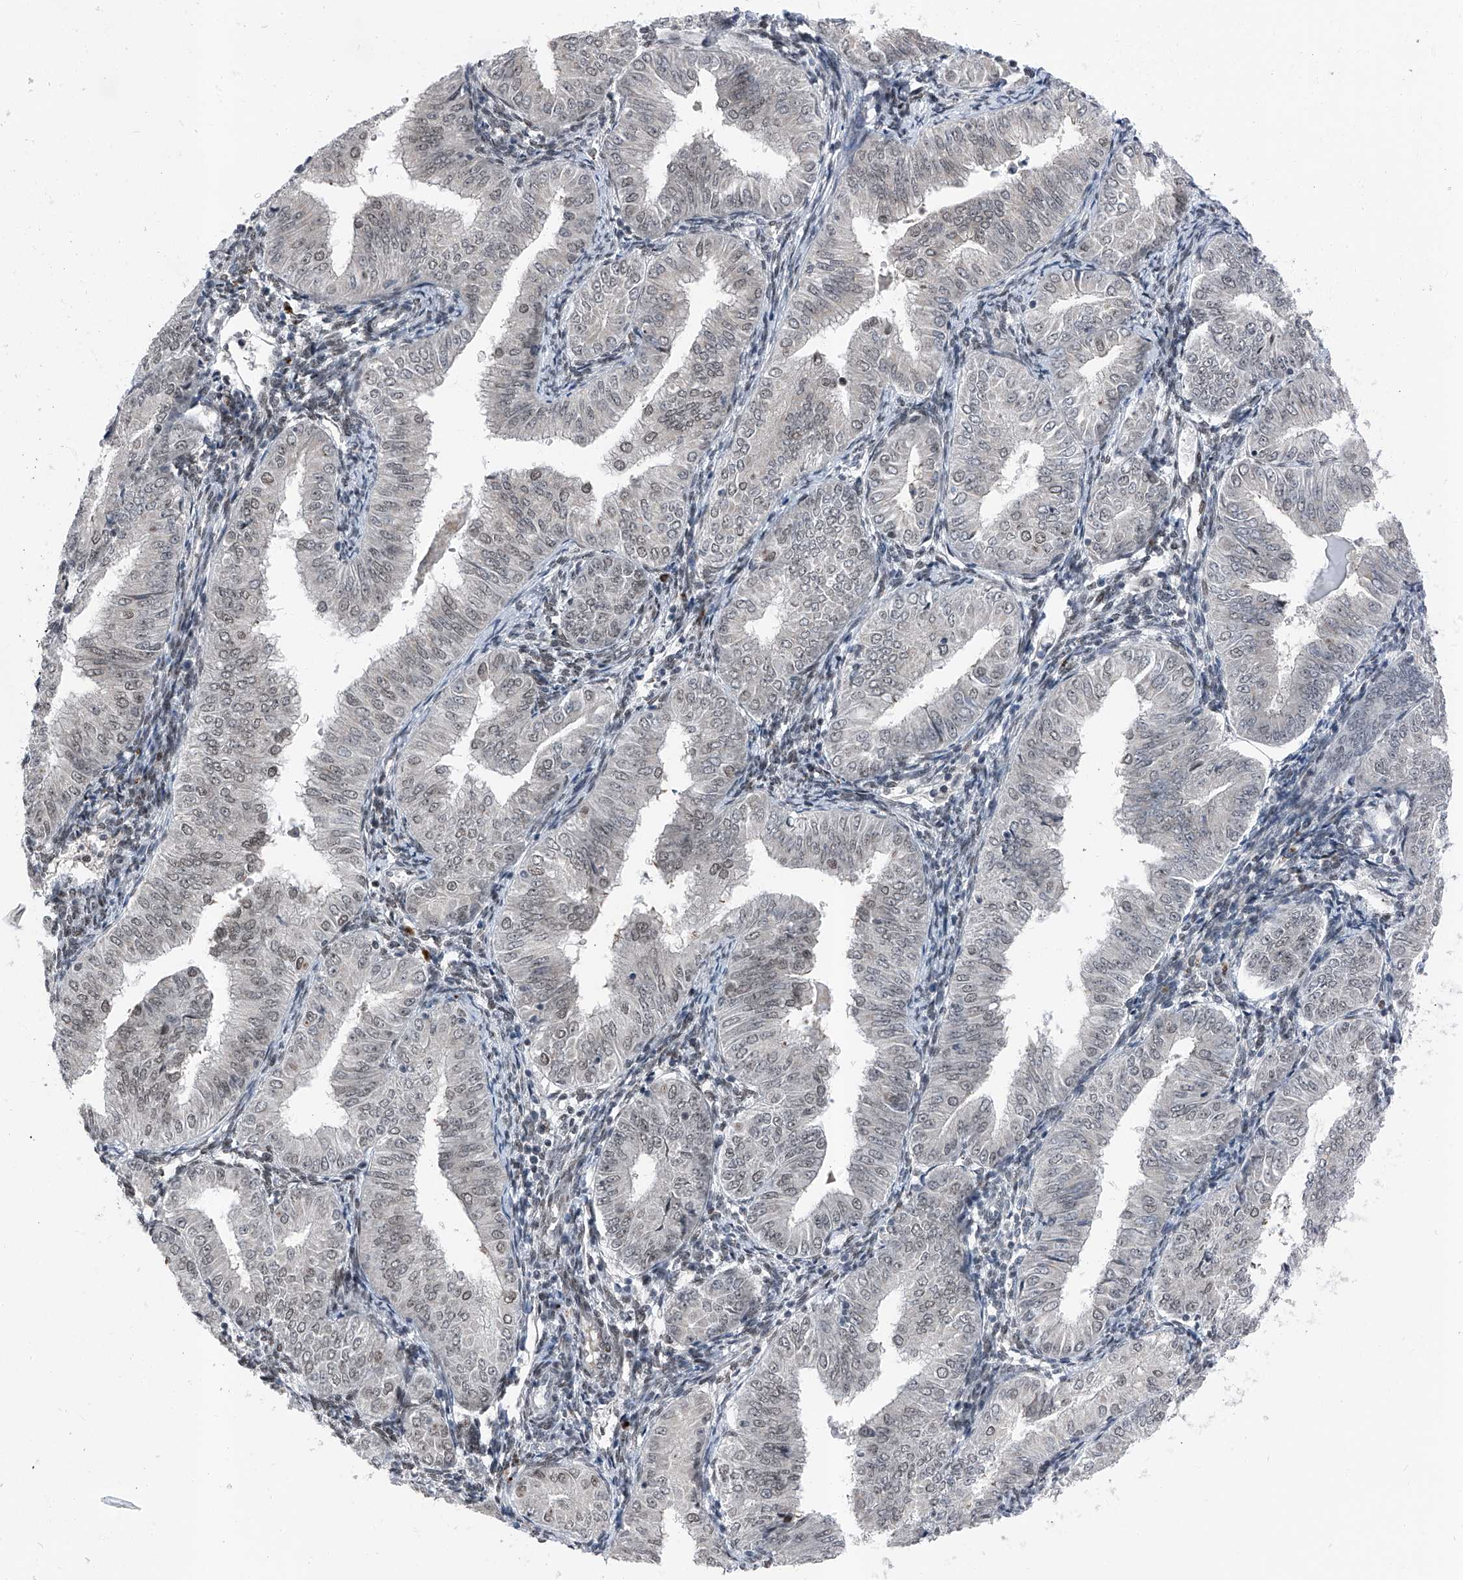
{"staining": {"intensity": "weak", "quantity": "25%-75%", "location": "nuclear"}, "tissue": "endometrial cancer", "cell_type": "Tumor cells", "image_type": "cancer", "snomed": [{"axis": "morphology", "description": "Normal tissue, NOS"}, {"axis": "morphology", "description": "Adenocarcinoma, NOS"}, {"axis": "topography", "description": "Endometrium"}], "caption": "High-magnification brightfield microscopy of endometrial cancer (adenocarcinoma) stained with DAB (3,3'-diaminobenzidine) (brown) and counterstained with hematoxylin (blue). tumor cells exhibit weak nuclear positivity is present in approximately25%-75% of cells.", "gene": "BMI1", "patient": {"sex": "female", "age": 53}}